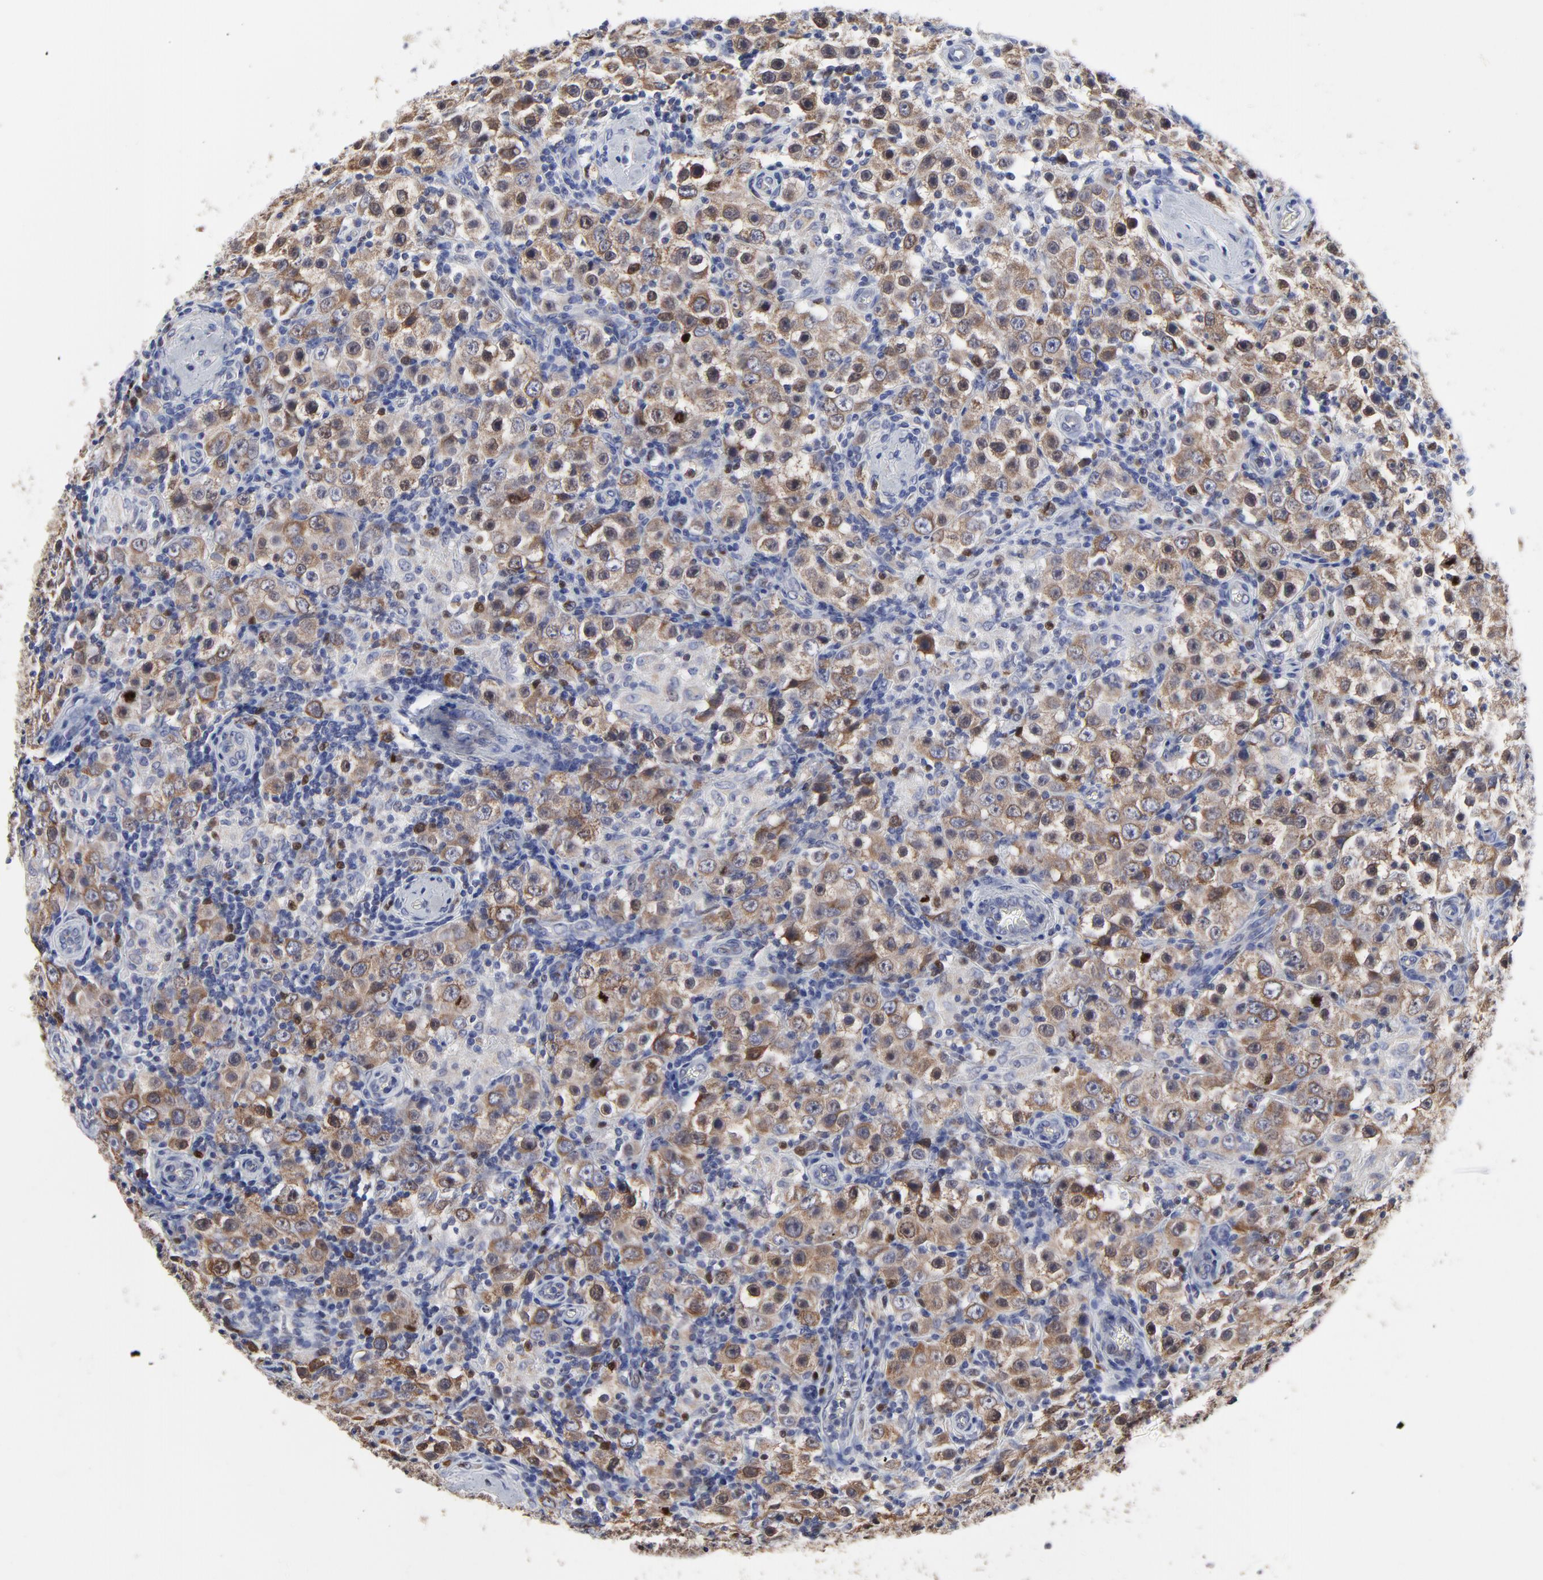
{"staining": {"intensity": "moderate", "quantity": "25%-75%", "location": "cytoplasmic/membranous"}, "tissue": "testis cancer", "cell_type": "Tumor cells", "image_type": "cancer", "snomed": [{"axis": "morphology", "description": "Seminoma, NOS"}, {"axis": "topography", "description": "Testis"}], "caption": "Protein staining of testis cancer tissue reveals moderate cytoplasmic/membranous positivity in approximately 25%-75% of tumor cells. The staining was performed using DAB (3,3'-diaminobenzidine), with brown indicating positive protein expression. Nuclei are stained blue with hematoxylin.", "gene": "NCAPH", "patient": {"sex": "male", "age": 32}}